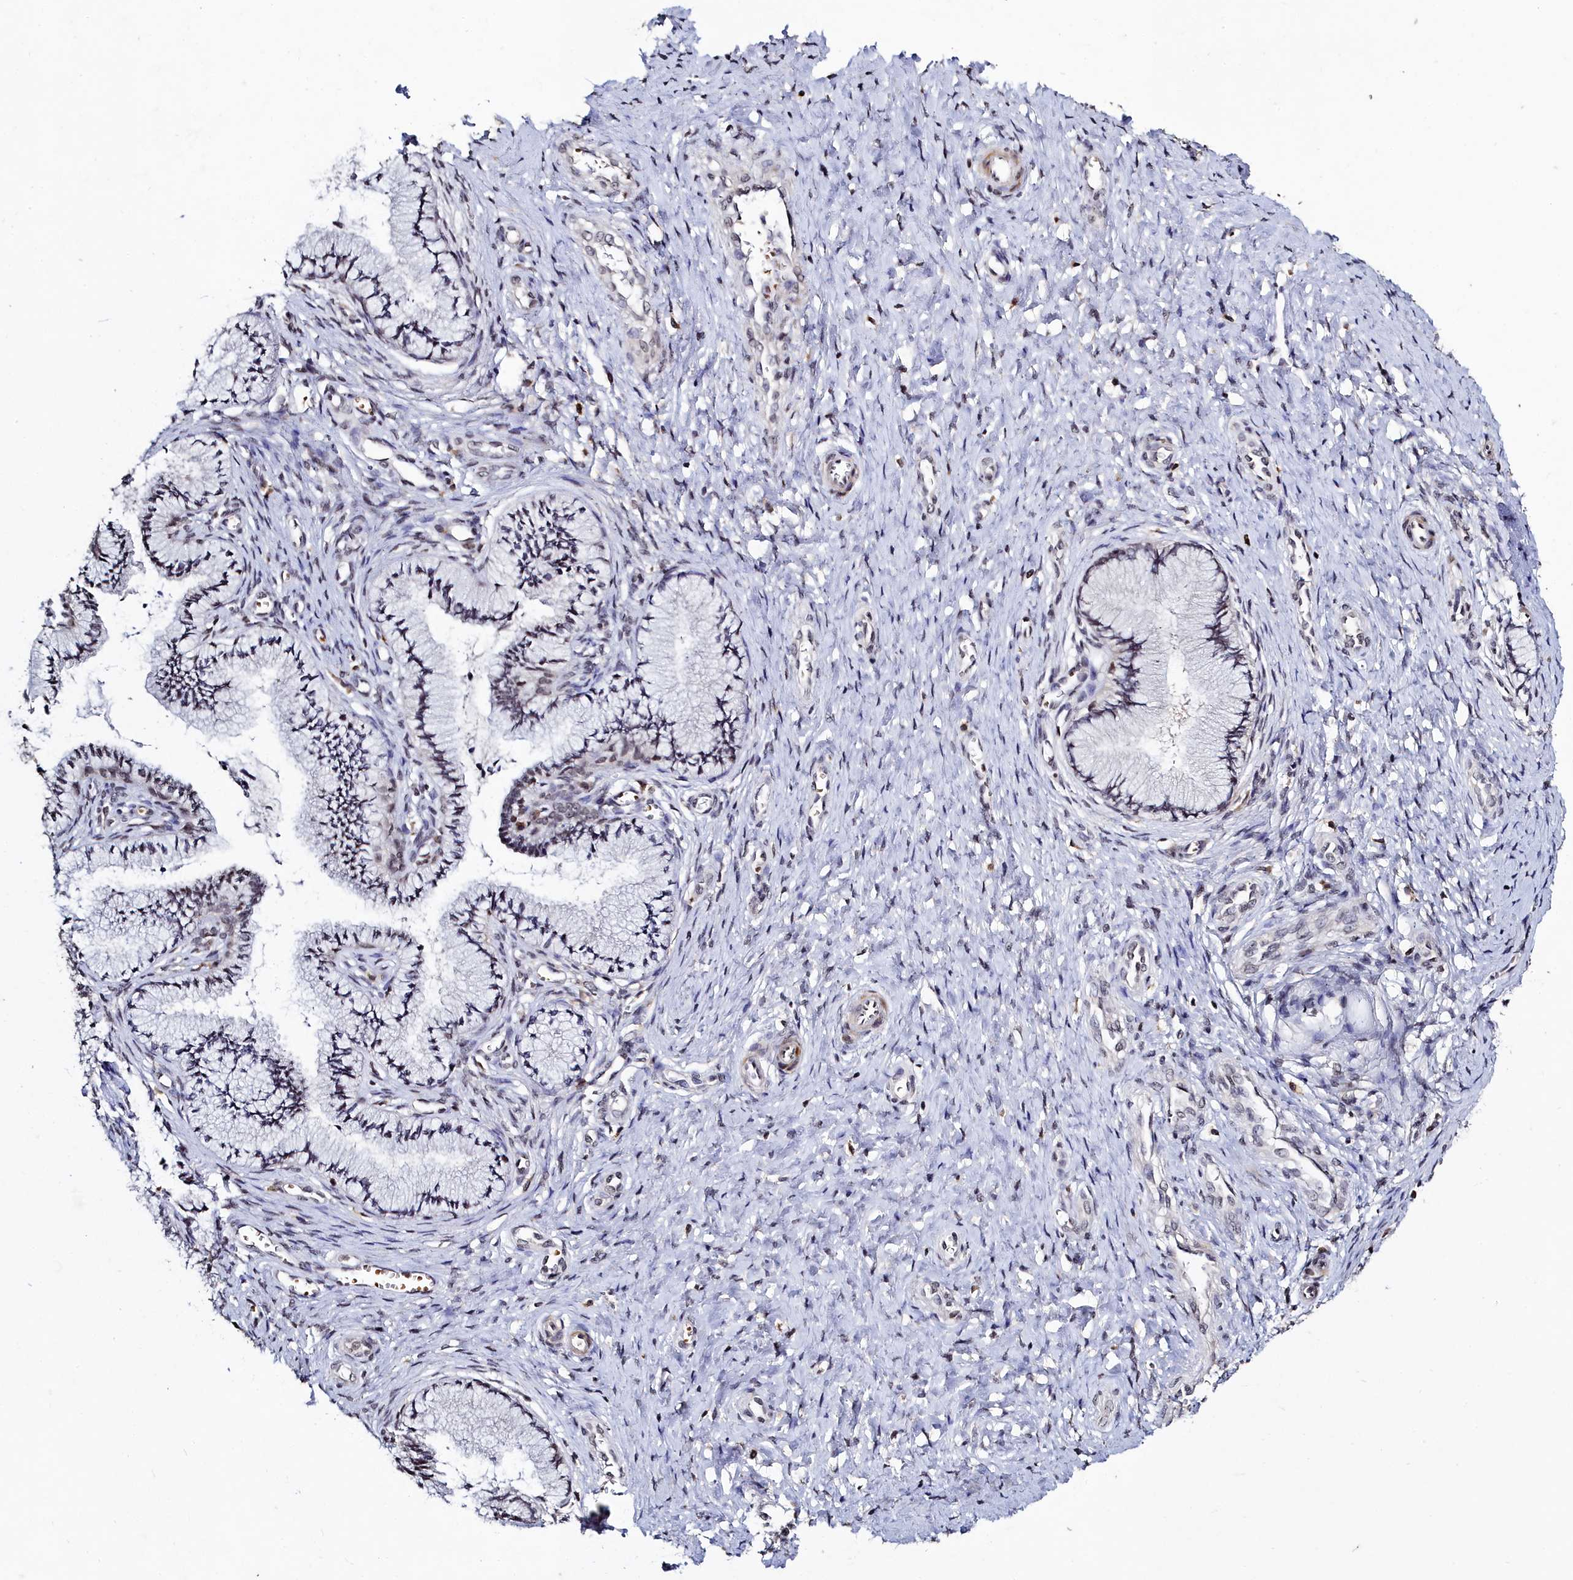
{"staining": {"intensity": "weak", "quantity": "25%-75%", "location": "cytoplasmic/membranous"}, "tissue": "cervix", "cell_type": "Glandular cells", "image_type": "normal", "snomed": [{"axis": "morphology", "description": "Normal tissue, NOS"}, {"axis": "topography", "description": "Cervix"}], "caption": "A low amount of weak cytoplasmic/membranous expression is seen in approximately 25%-75% of glandular cells in benign cervix. The staining was performed using DAB to visualize the protein expression in brown, while the nuclei were stained in blue with hematoxylin (Magnification: 20x).", "gene": "FZD4", "patient": {"sex": "female", "age": 36}}